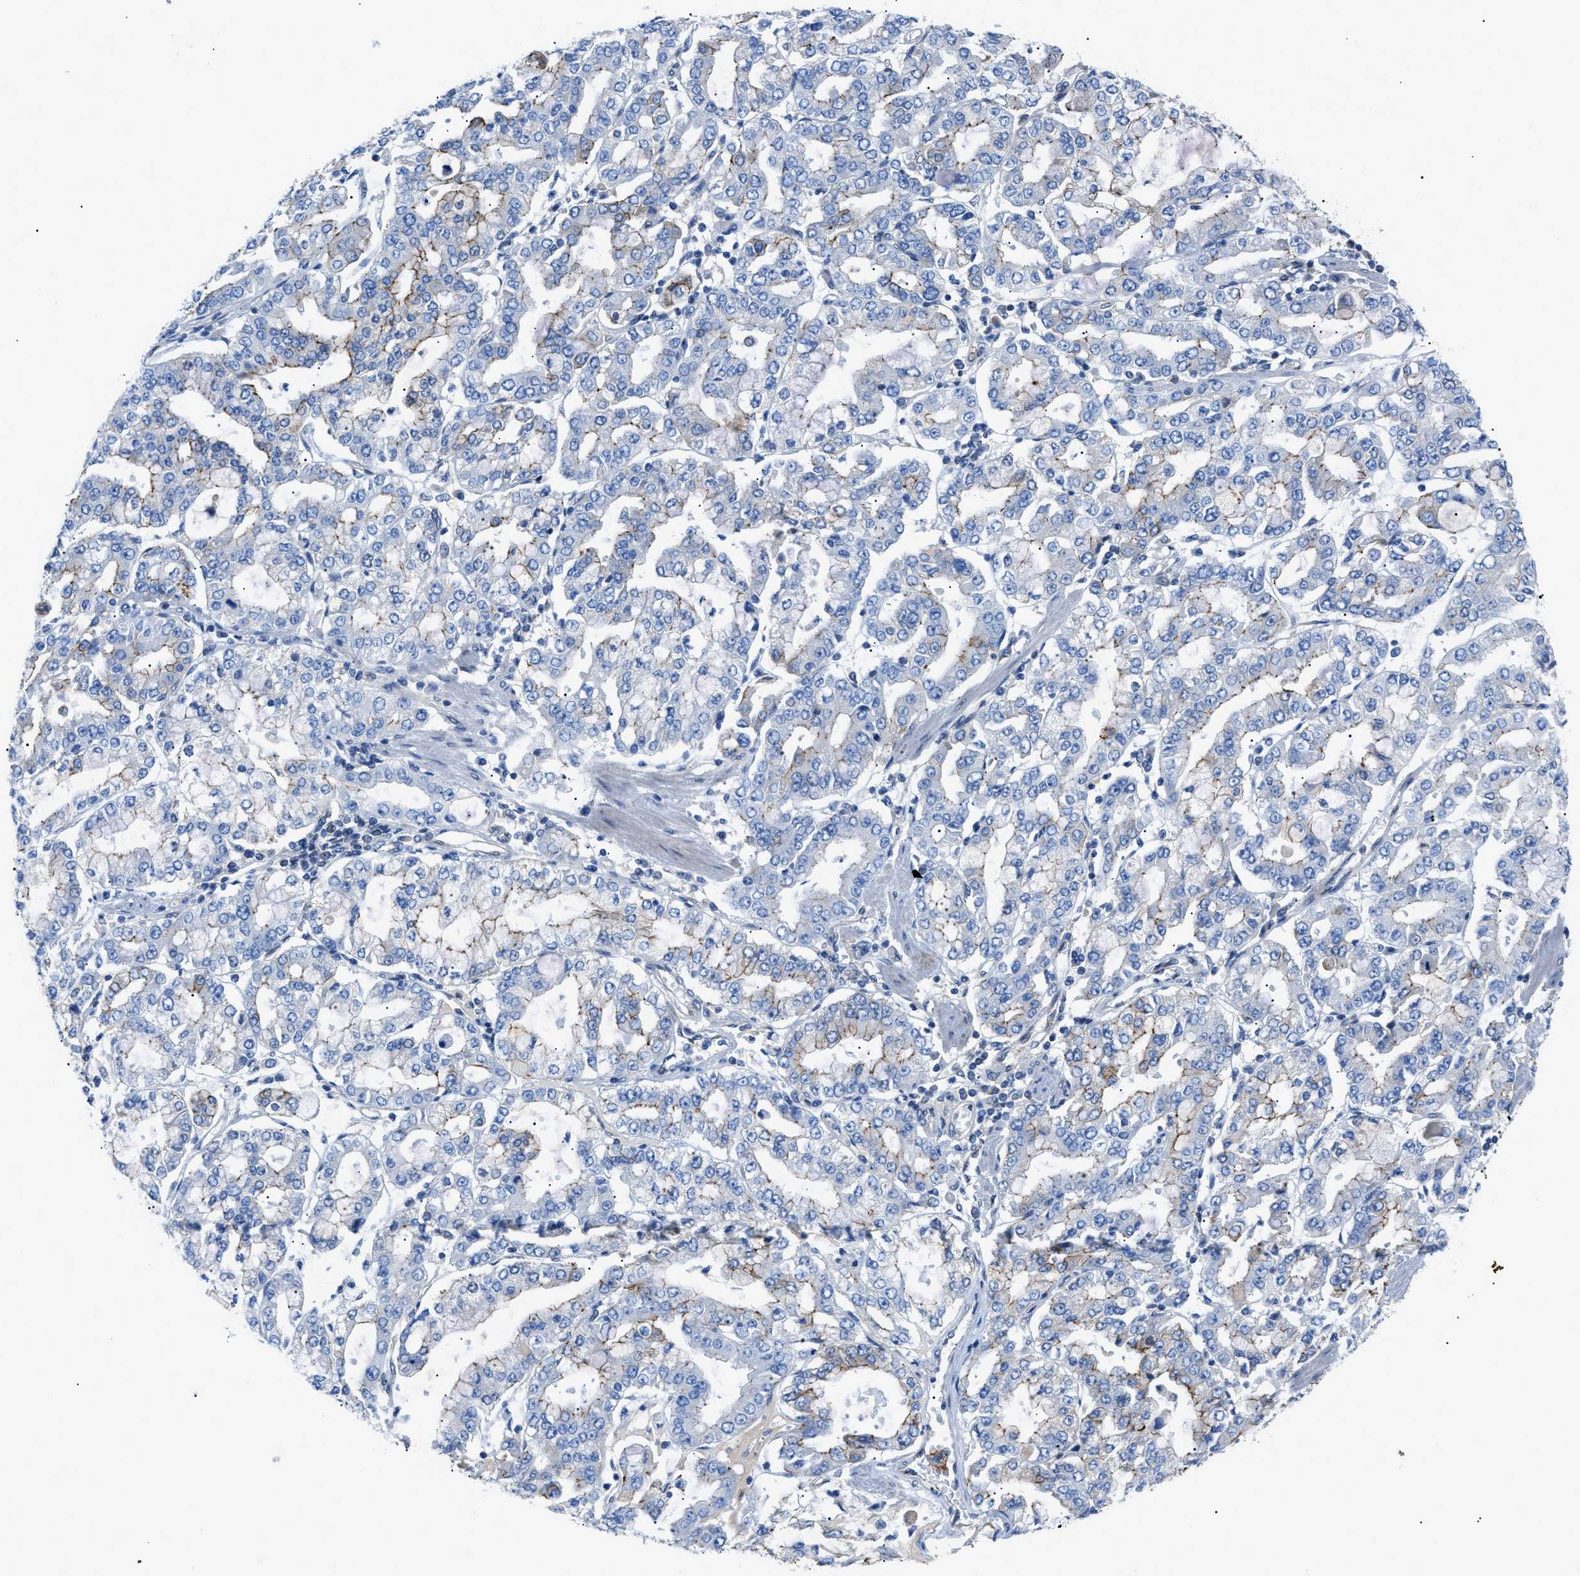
{"staining": {"intensity": "moderate", "quantity": "<25%", "location": "cytoplasmic/membranous"}, "tissue": "stomach cancer", "cell_type": "Tumor cells", "image_type": "cancer", "snomed": [{"axis": "morphology", "description": "Adenocarcinoma, NOS"}, {"axis": "topography", "description": "Stomach"}], "caption": "Human adenocarcinoma (stomach) stained with a brown dye displays moderate cytoplasmic/membranous positive expression in about <25% of tumor cells.", "gene": "ZDHHC24", "patient": {"sex": "male", "age": 76}}